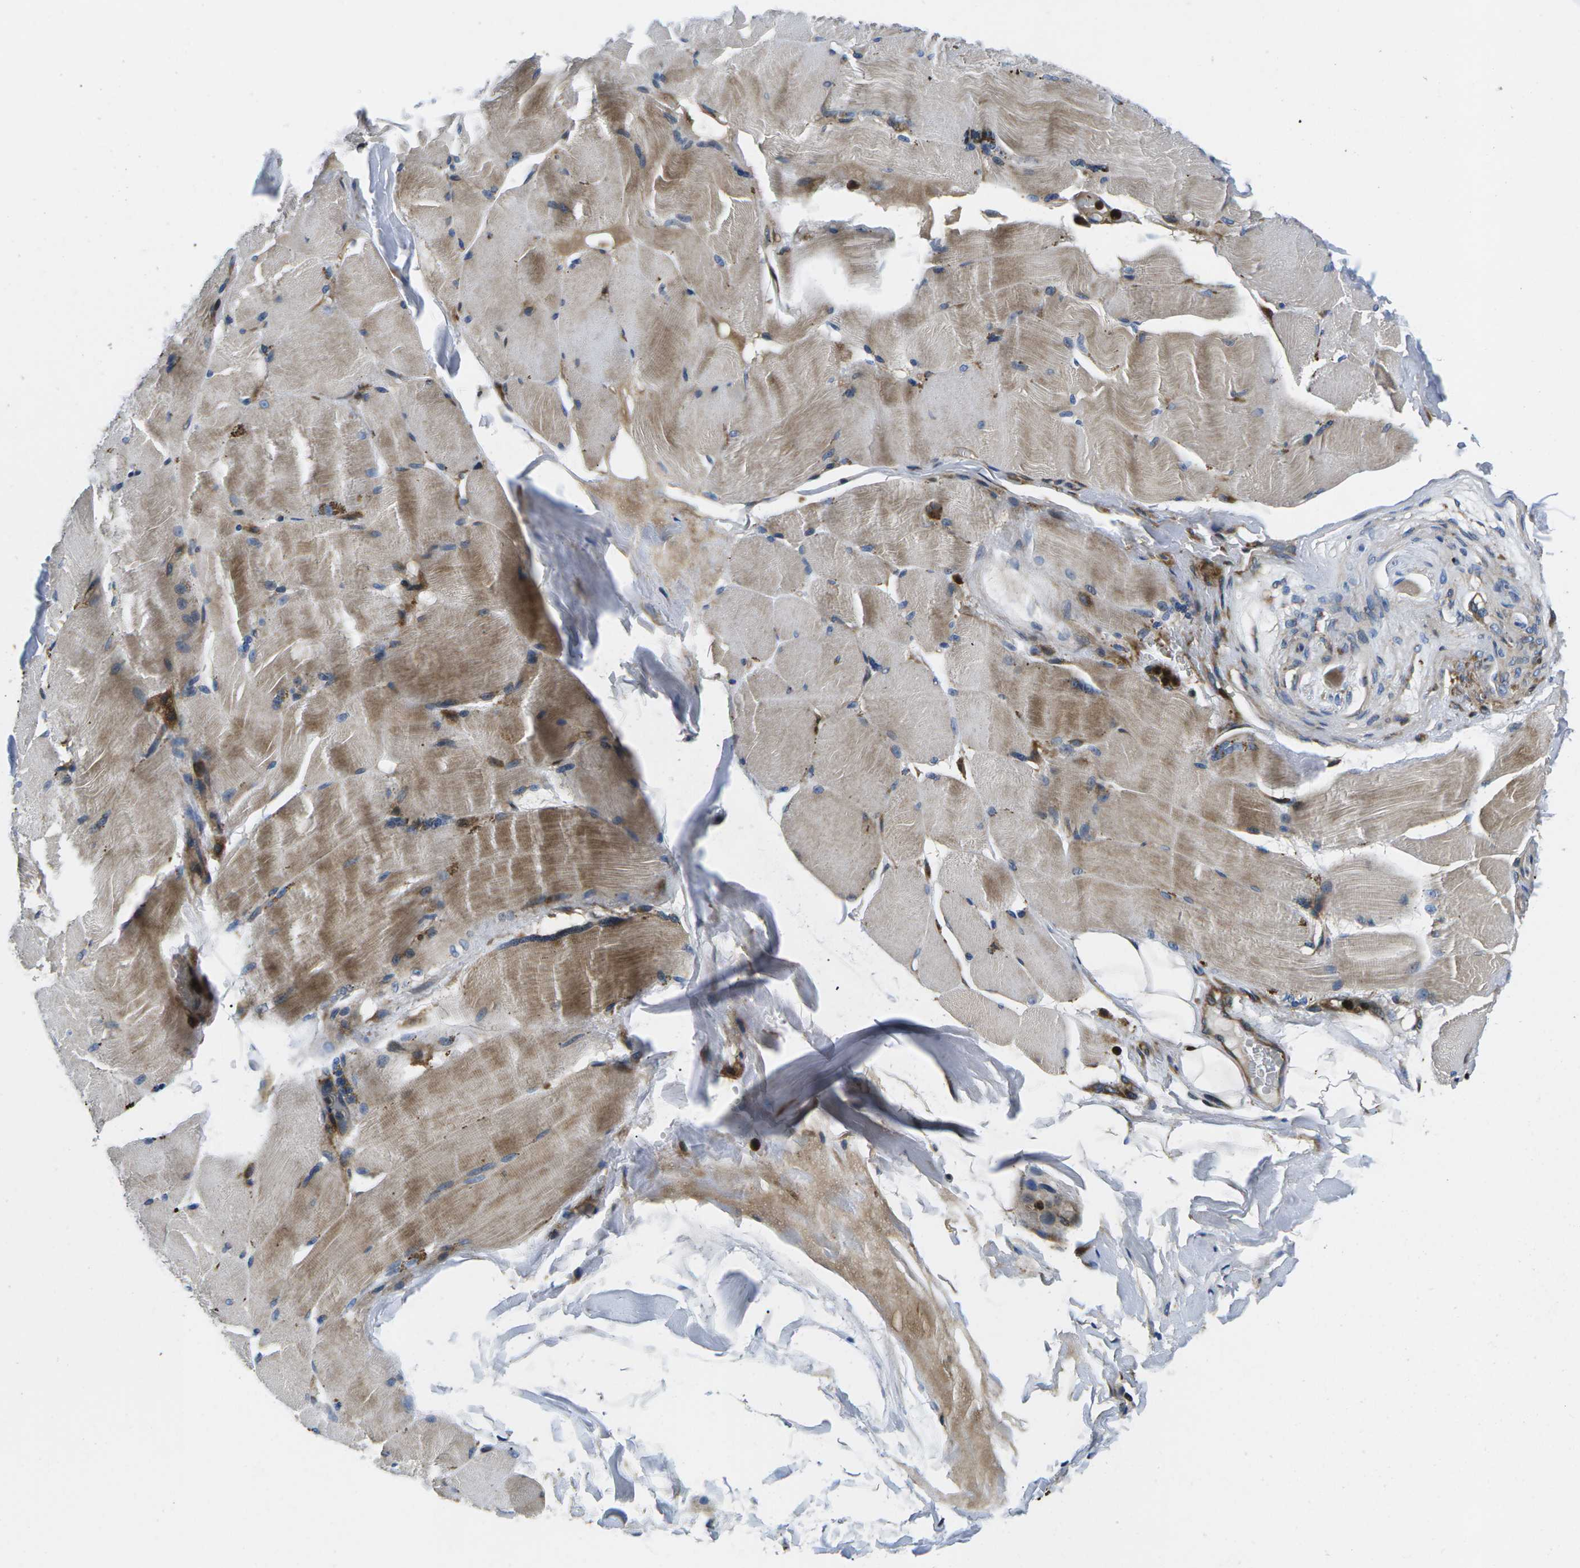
{"staining": {"intensity": "moderate", "quantity": "25%-75%", "location": "cytoplasmic/membranous"}, "tissue": "skeletal muscle", "cell_type": "Myocytes", "image_type": "normal", "snomed": [{"axis": "morphology", "description": "Normal tissue, NOS"}, {"axis": "topography", "description": "Skin"}, {"axis": "topography", "description": "Skeletal muscle"}], "caption": "Myocytes show medium levels of moderate cytoplasmic/membranous staining in about 25%-75% of cells in unremarkable skeletal muscle.", "gene": "PLCE1", "patient": {"sex": "male", "age": 83}}